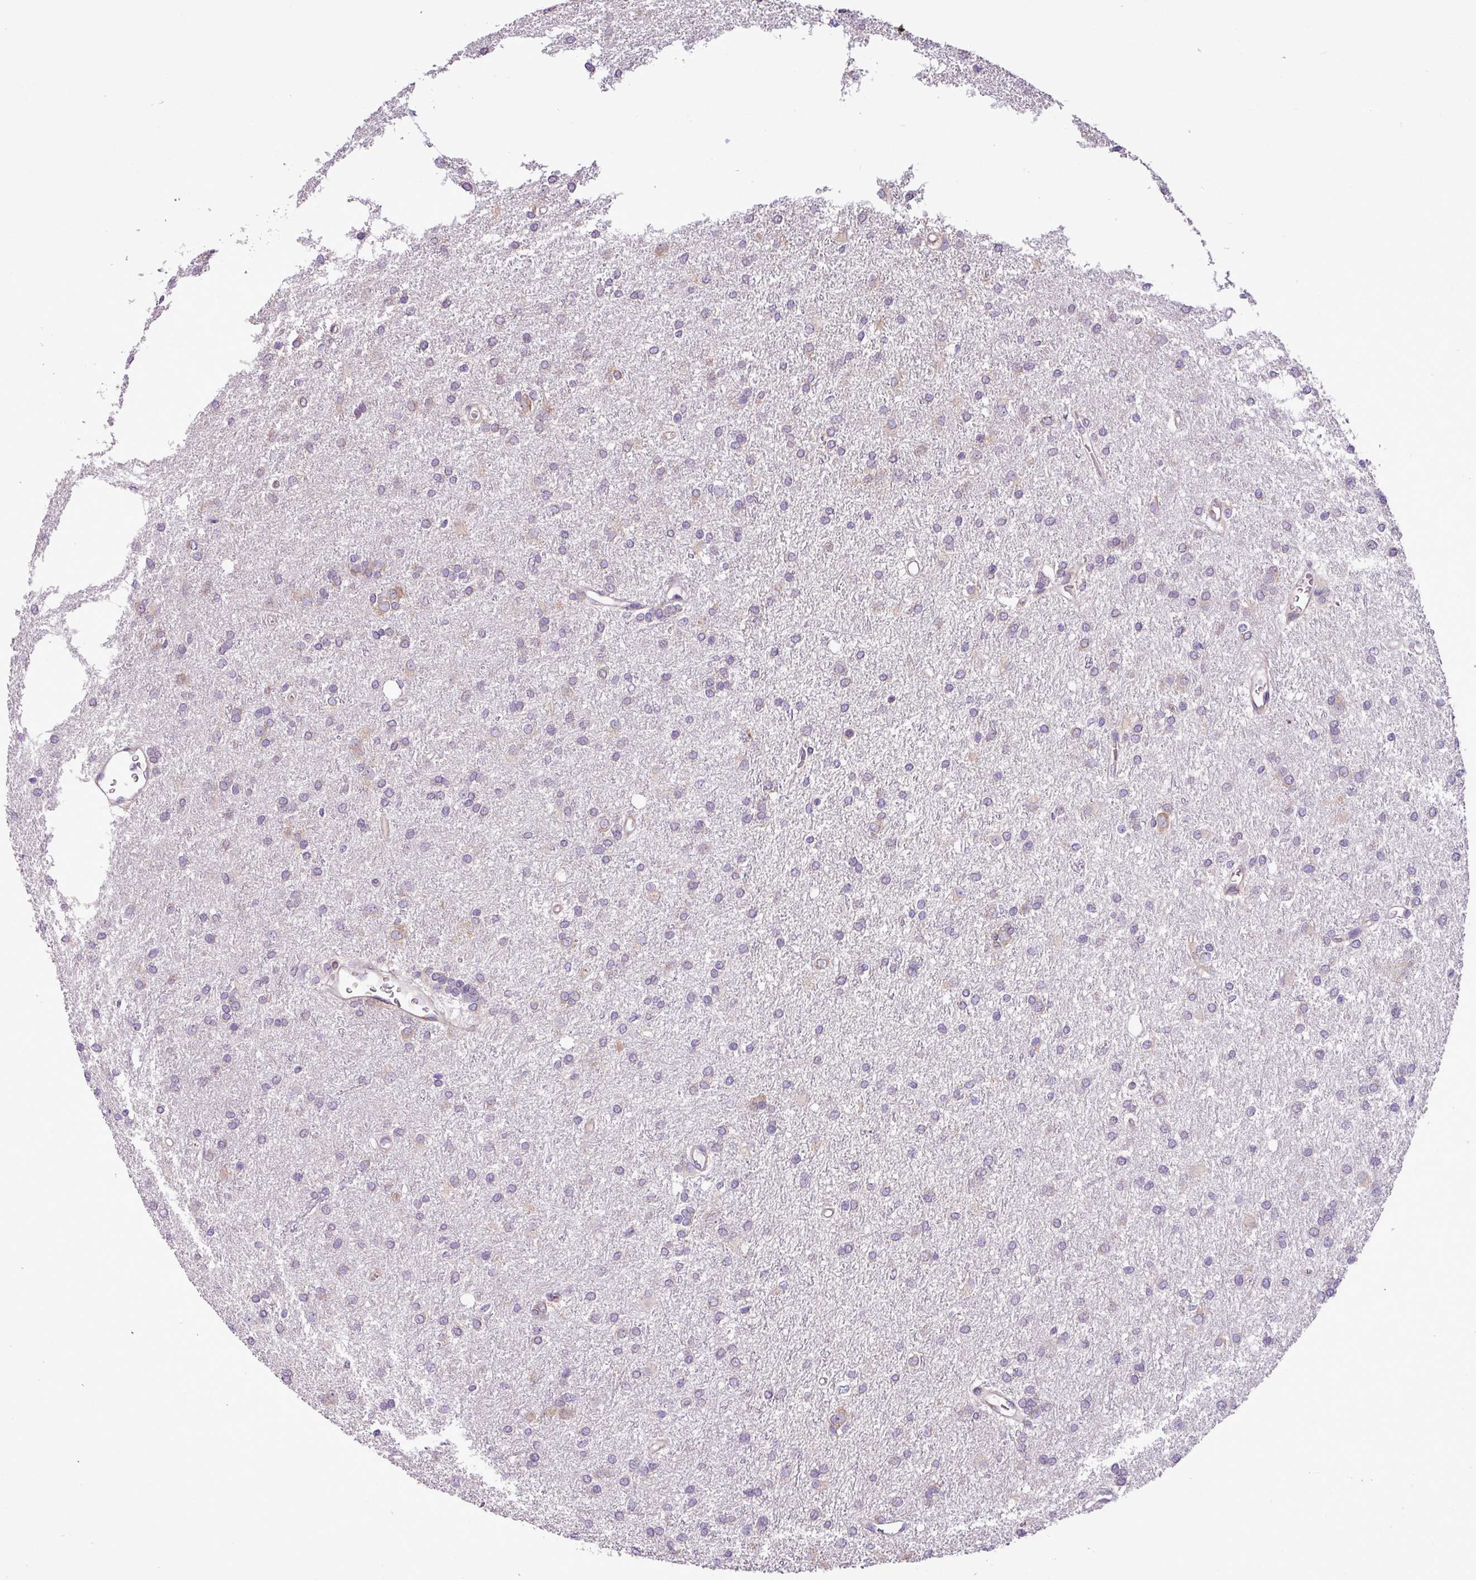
{"staining": {"intensity": "negative", "quantity": "none", "location": "none"}, "tissue": "glioma", "cell_type": "Tumor cells", "image_type": "cancer", "snomed": [{"axis": "morphology", "description": "Glioma, malignant, High grade"}, {"axis": "topography", "description": "Brain"}], "caption": "Tumor cells are negative for protein expression in human glioma.", "gene": "RPL13", "patient": {"sex": "female", "age": 50}}